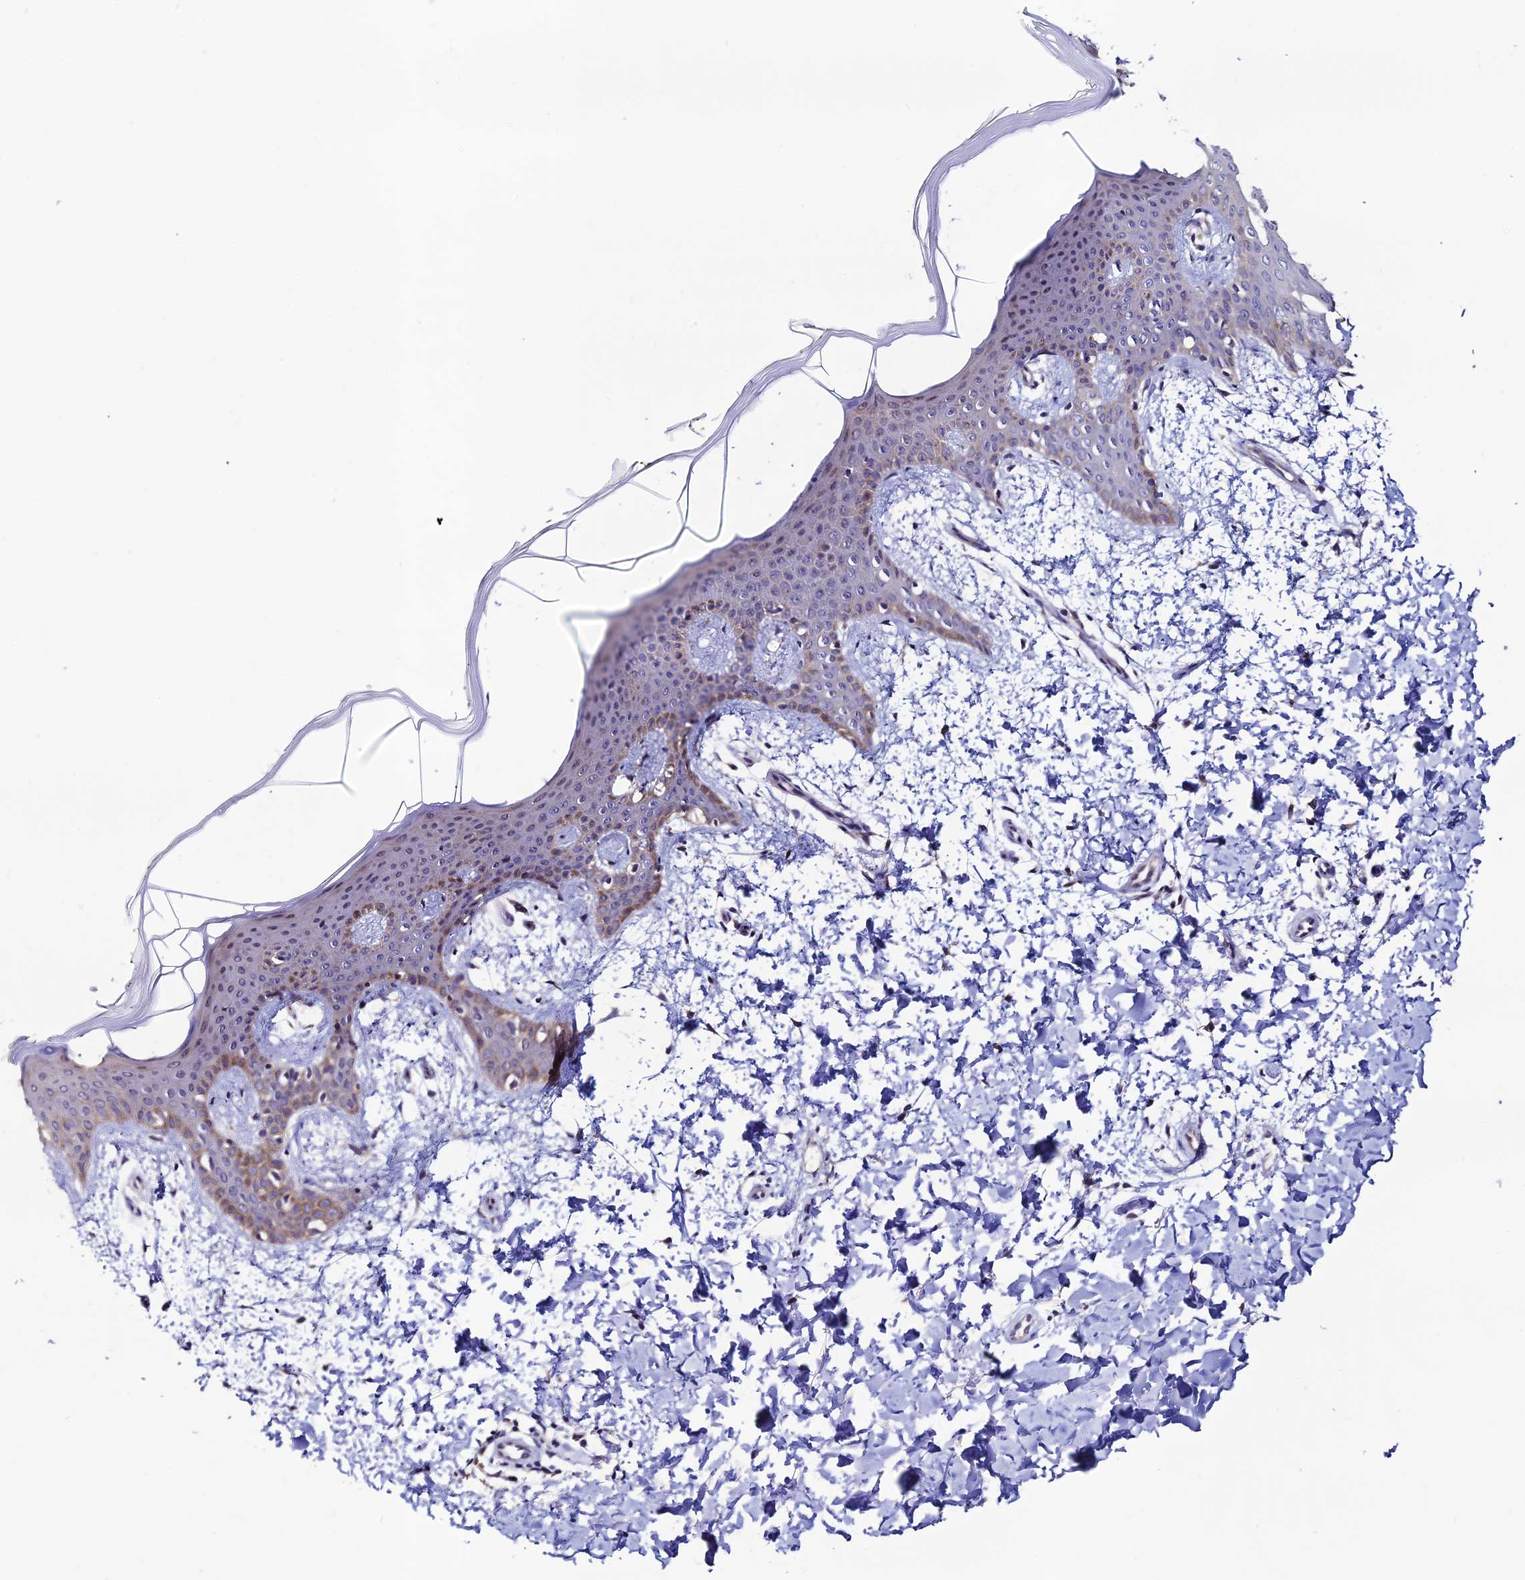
{"staining": {"intensity": "negative", "quantity": "none", "location": "none"}, "tissue": "skin", "cell_type": "Fibroblasts", "image_type": "normal", "snomed": [{"axis": "morphology", "description": "Normal tissue, NOS"}, {"axis": "topography", "description": "Skin"}], "caption": "This is an immunohistochemistry histopathology image of unremarkable human skin. There is no staining in fibroblasts.", "gene": "FZD8", "patient": {"sex": "male", "age": 36}}